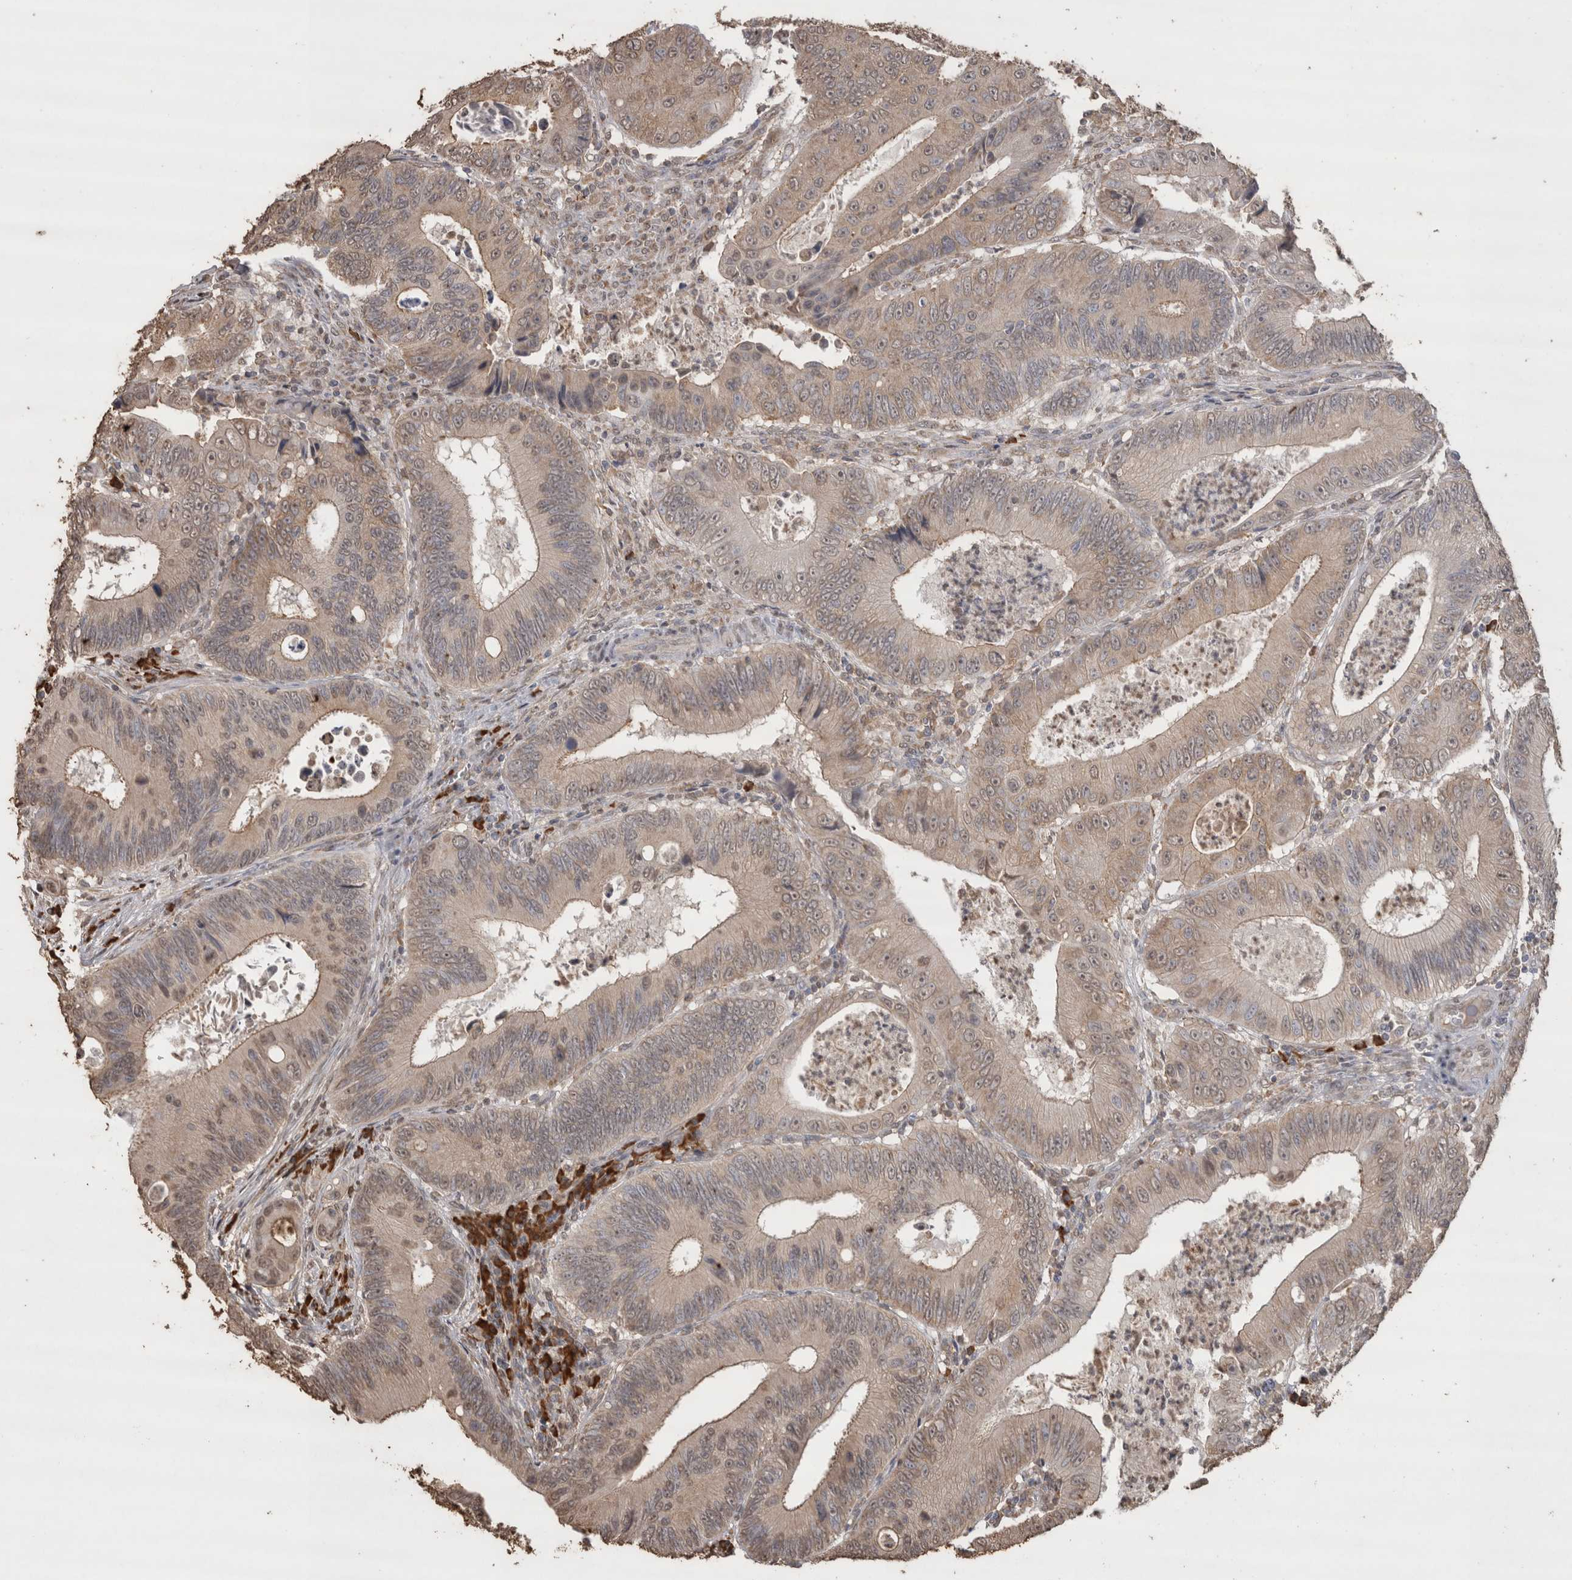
{"staining": {"intensity": "weak", "quantity": ">75%", "location": "cytoplasmic/membranous"}, "tissue": "colorectal cancer", "cell_type": "Tumor cells", "image_type": "cancer", "snomed": [{"axis": "morphology", "description": "Inflammation, NOS"}, {"axis": "morphology", "description": "Adenocarcinoma, NOS"}, {"axis": "topography", "description": "Colon"}], "caption": "Protein expression by immunohistochemistry (IHC) demonstrates weak cytoplasmic/membranous expression in approximately >75% of tumor cells in colorectal cancer (adenocarcinoma). The staining was performed using DAB (3,3'-diaminobenzidine) to visualize the protein expression in brown, while the nuclei were stained in blue with hematoxylin (Magnification: 20x).", "gene": "CRELD2", "patient": {"sex": "male", "age": 72}}